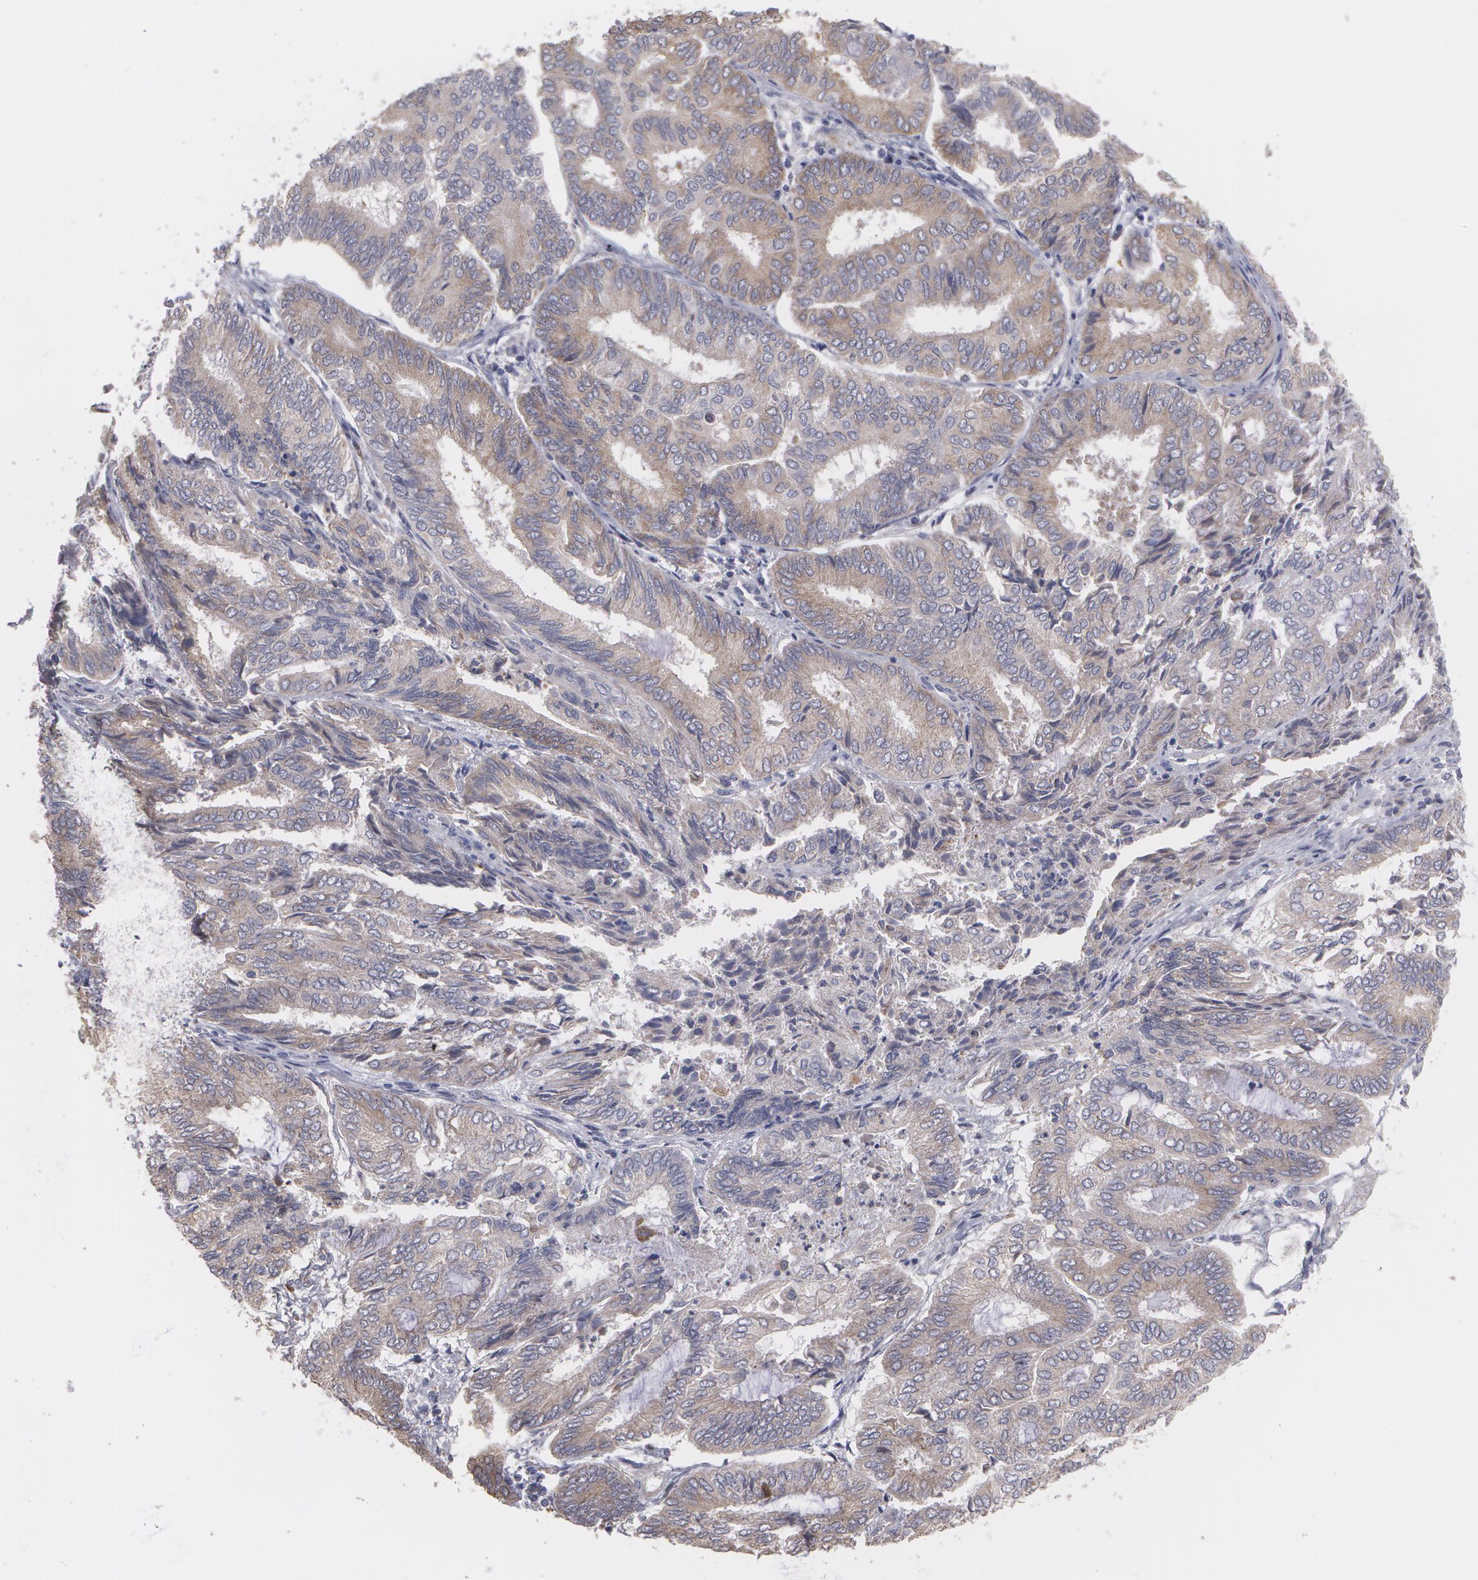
{"staining": {"intensity": "moderate", "quantity": ">75%", "location": "cytoplasmic/membranous"}, "tissue": "endometrial cancer", "cell_type": "Tumor cells", "image_type": "cancer", "snomed": [{"axis": "morphology", "description": "Adenocarcinoma, NOS"}, {"axis": "topography", "description": "Endometrium"}], "caption": "The photomicrograph shows staining of endometrial adenocarcinoma, revealing moderate cytoplasmic/membranous protein staining (brown color) within tumor cells.", "gene": "MTHFD1", "patient": {"sex": "female", "age": 59}}